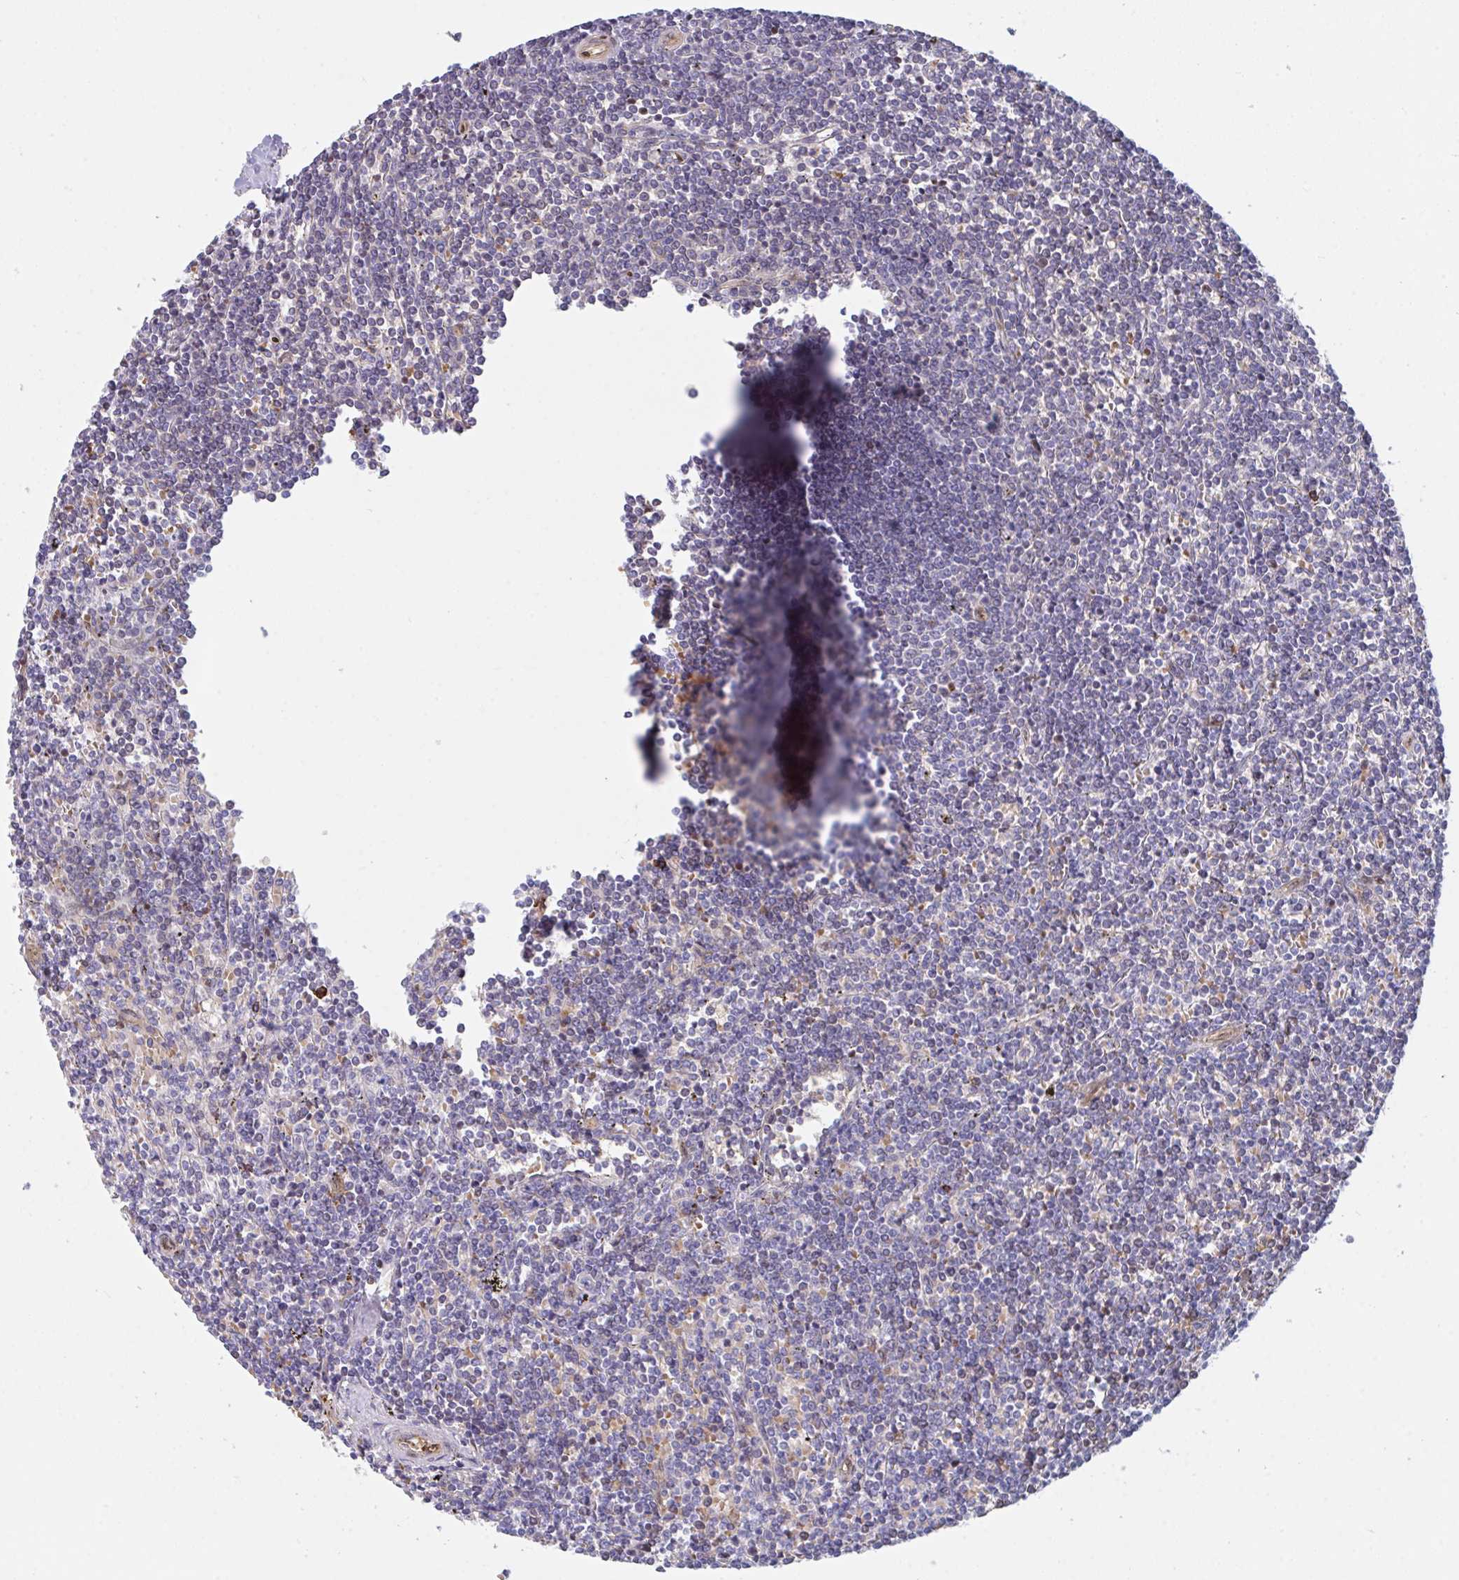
{"staining": {"intensity": "negative", "quantity": "none", "location": "none"}, "tissue": "lymphoma", "cell_type": "Tumor cells", "image_type": "cancer", "snomed": [{"axis": "morphology", "description": "Malignant lymphoma, non-Hodgkin's type, Low grade"}, {"axis": "topography", "description": "Spleen"}], "caption": "An immunohistochemistry micrograph of malignant lymphoma, non-Hodgkin's type (low-grade) is shown. There is no staining in tumor cells of malignant lymphoma, non-Hodgkin's type (low-grade).", "gene": "PELI2", "patient": {"sex": "male", "age": 78}}